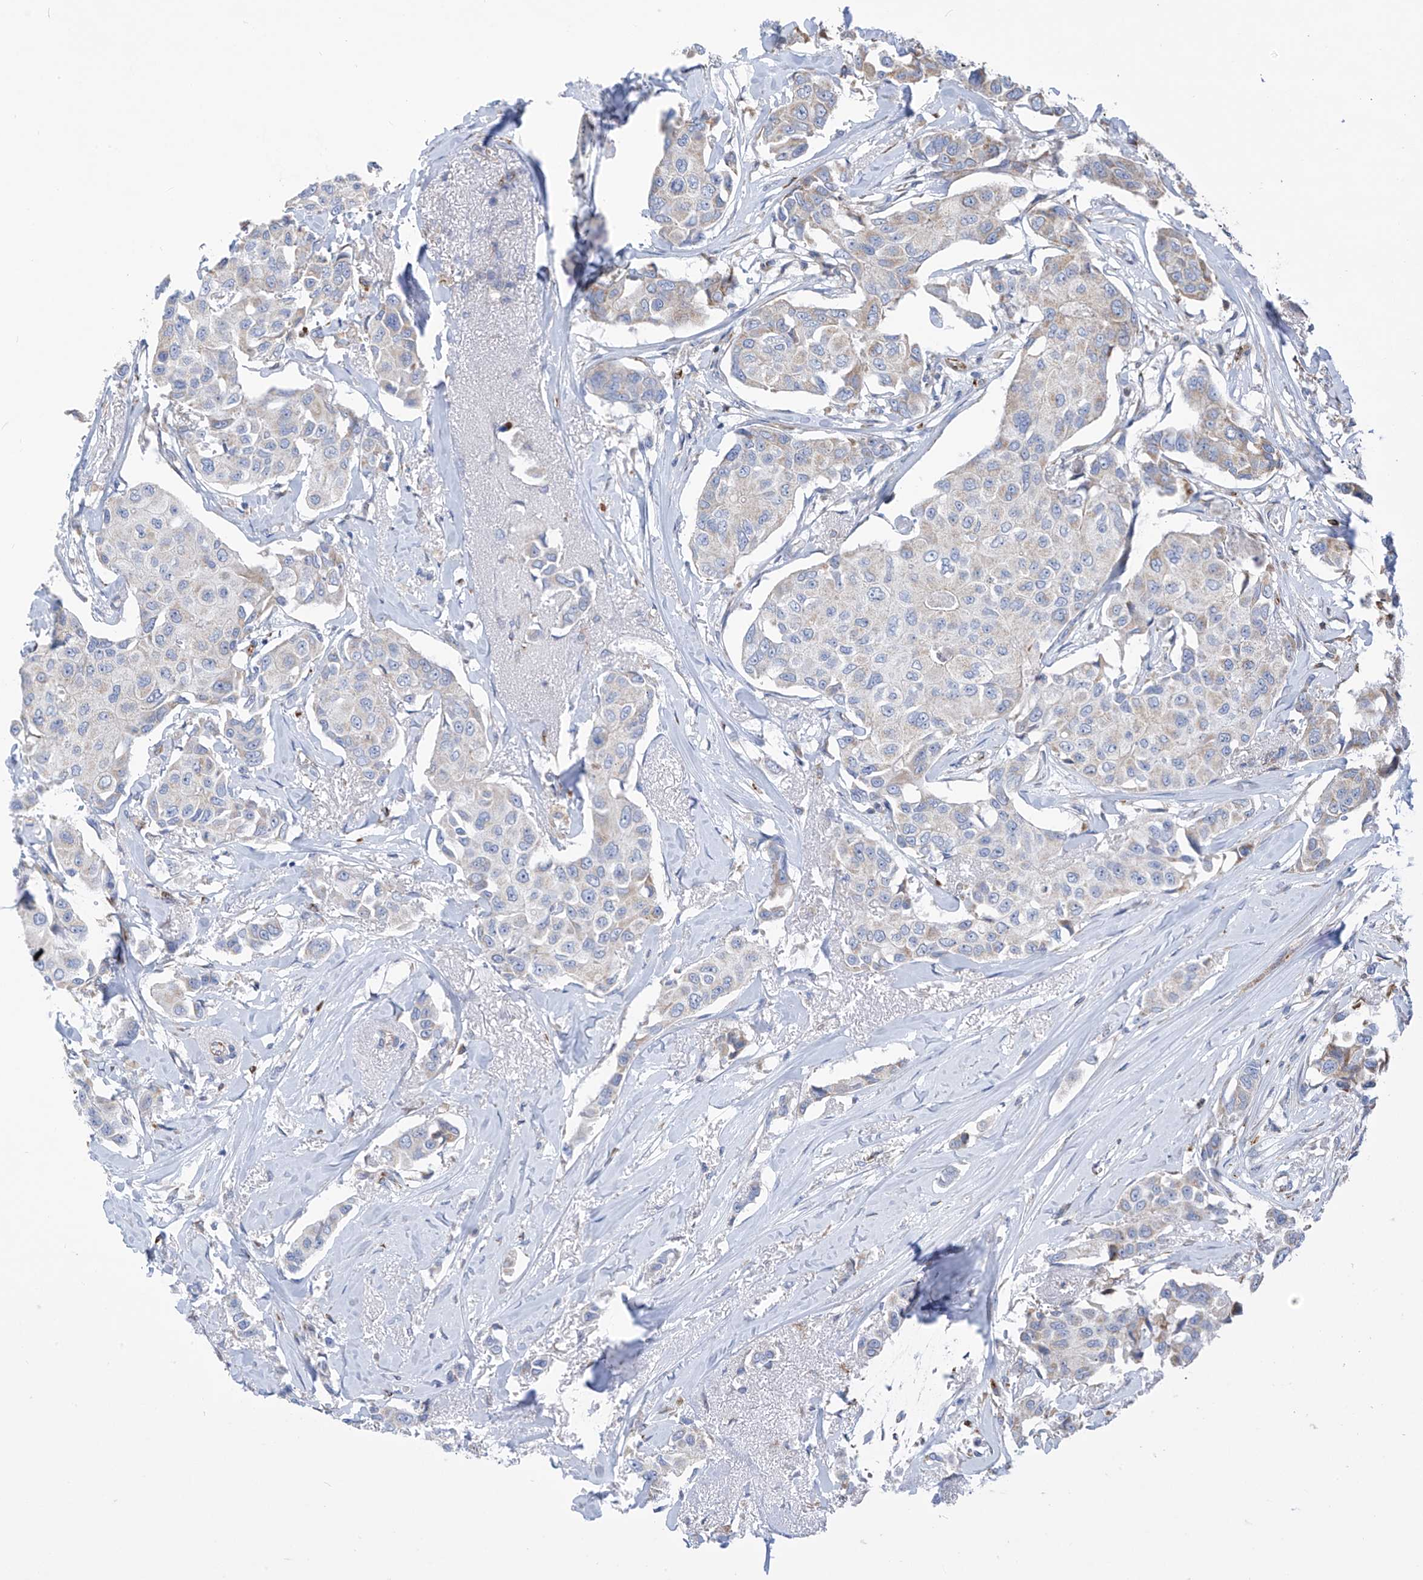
{"staining": {"intensity": "weak", "quantity": "<25%", "location": "cytoplasmic/membranous"}, "tissue": "breast cancer", "cell_type": "Tumor cells", "image_type": "cancer", "snomed": [{"axis": "morphology", "description": "Duct carcinoma"}, {"axis": "topography", "description": "Breast"}], "caption": "A high-resolution image shows immunohistochemistry staining of breast cancer, which displays no significant positivity in tumor cells.", "gene": "EIF5B", "patient": {"sex": "female", "age": 80}}